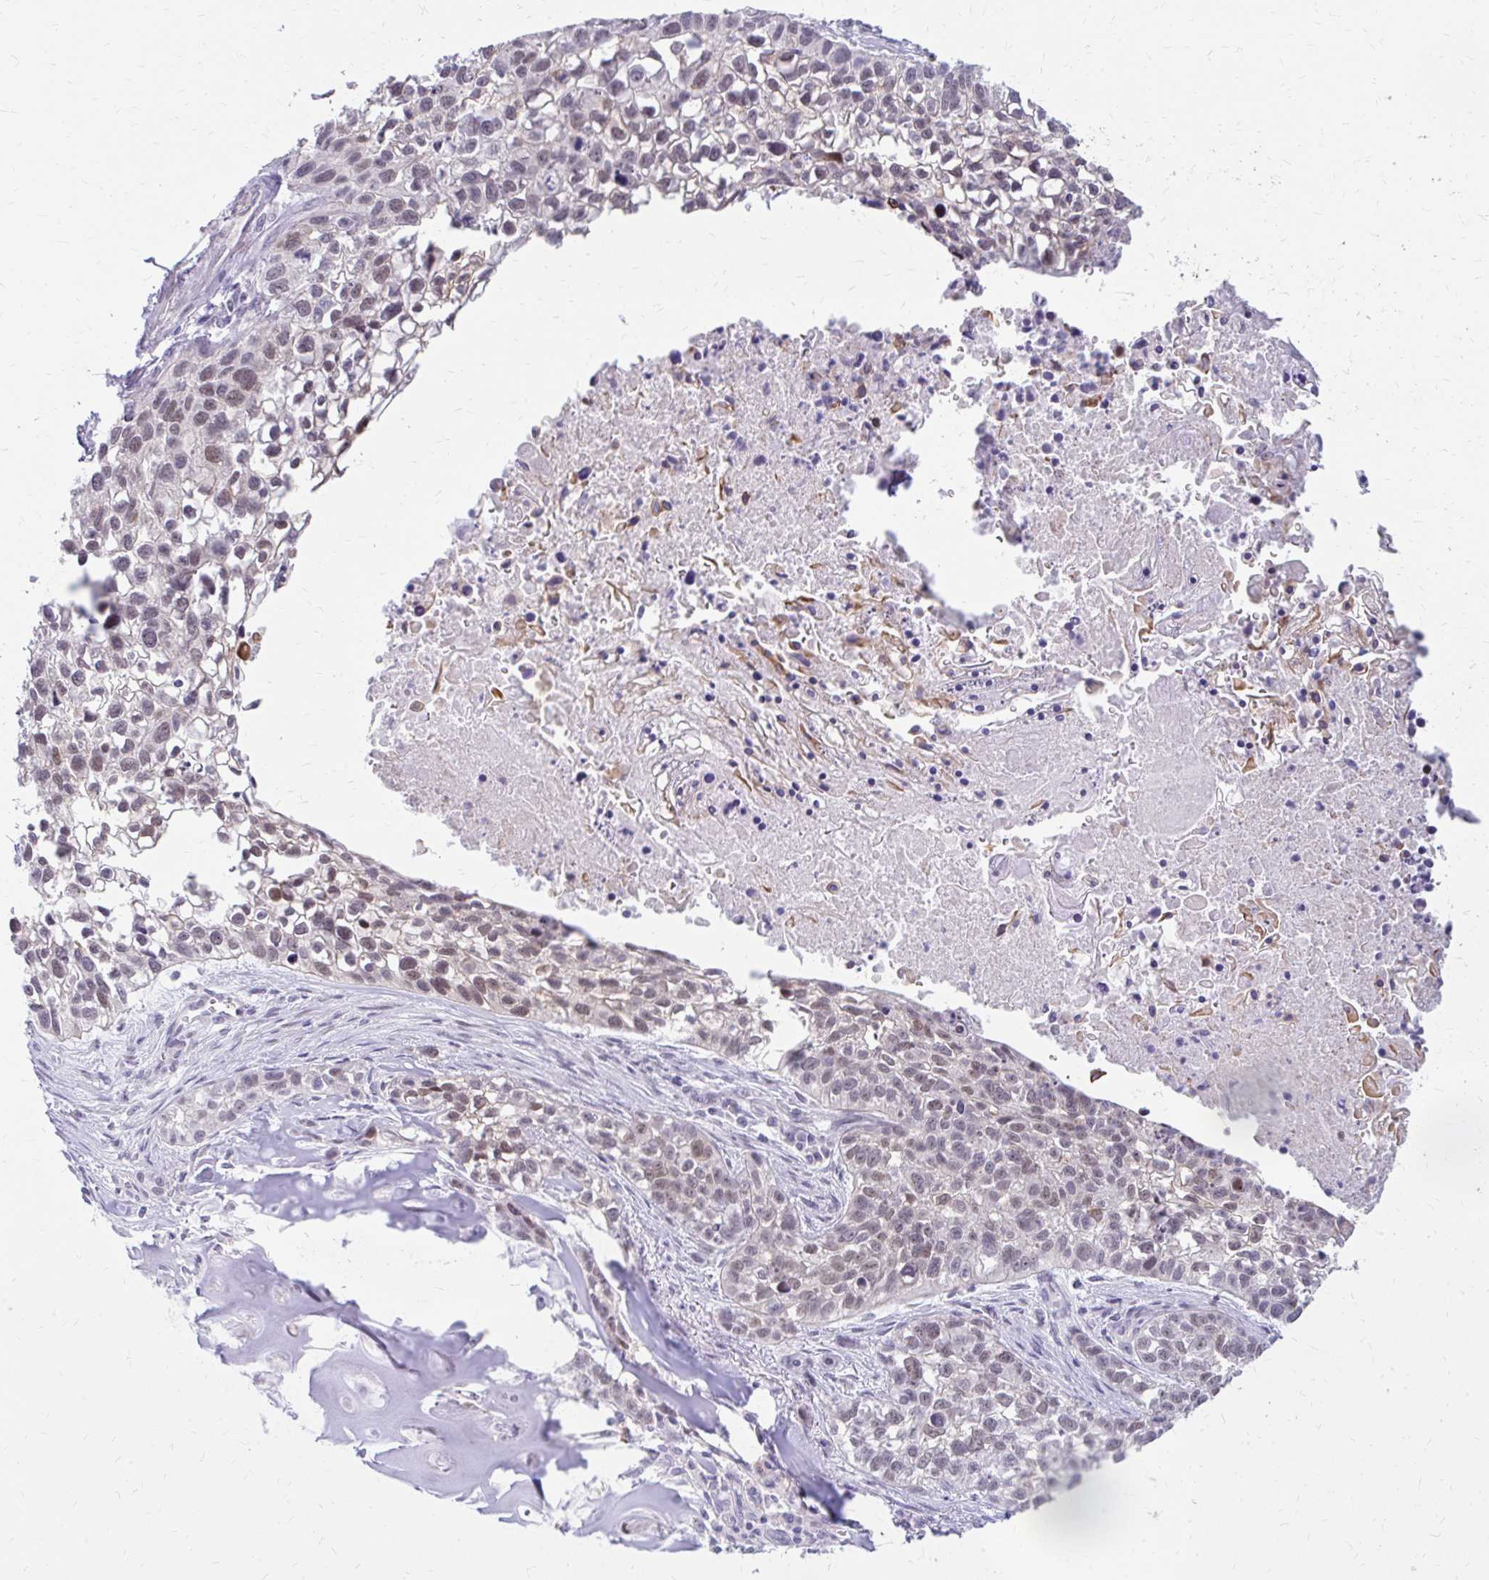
{"staining": {"intensity": "moderate", "quantity": "<25%", "location": "nuclear"}, "tissue": "lung cancer", "cell_type": "Tumor cells", "image_type": "cancer", "snomed": [{"axis": "morphology", "description": "Squamous cell carcinoma, NOS"}, {"axis": "topography", "description": "Lung"}], "caption": "Protein staining of squamous cell carcinoma (lung) tissue reveals moderate nuclear positivity in approximately <25% of tumor cells.", "gene": "RGS16", "patient": {"sex": "male", "age": 74}}